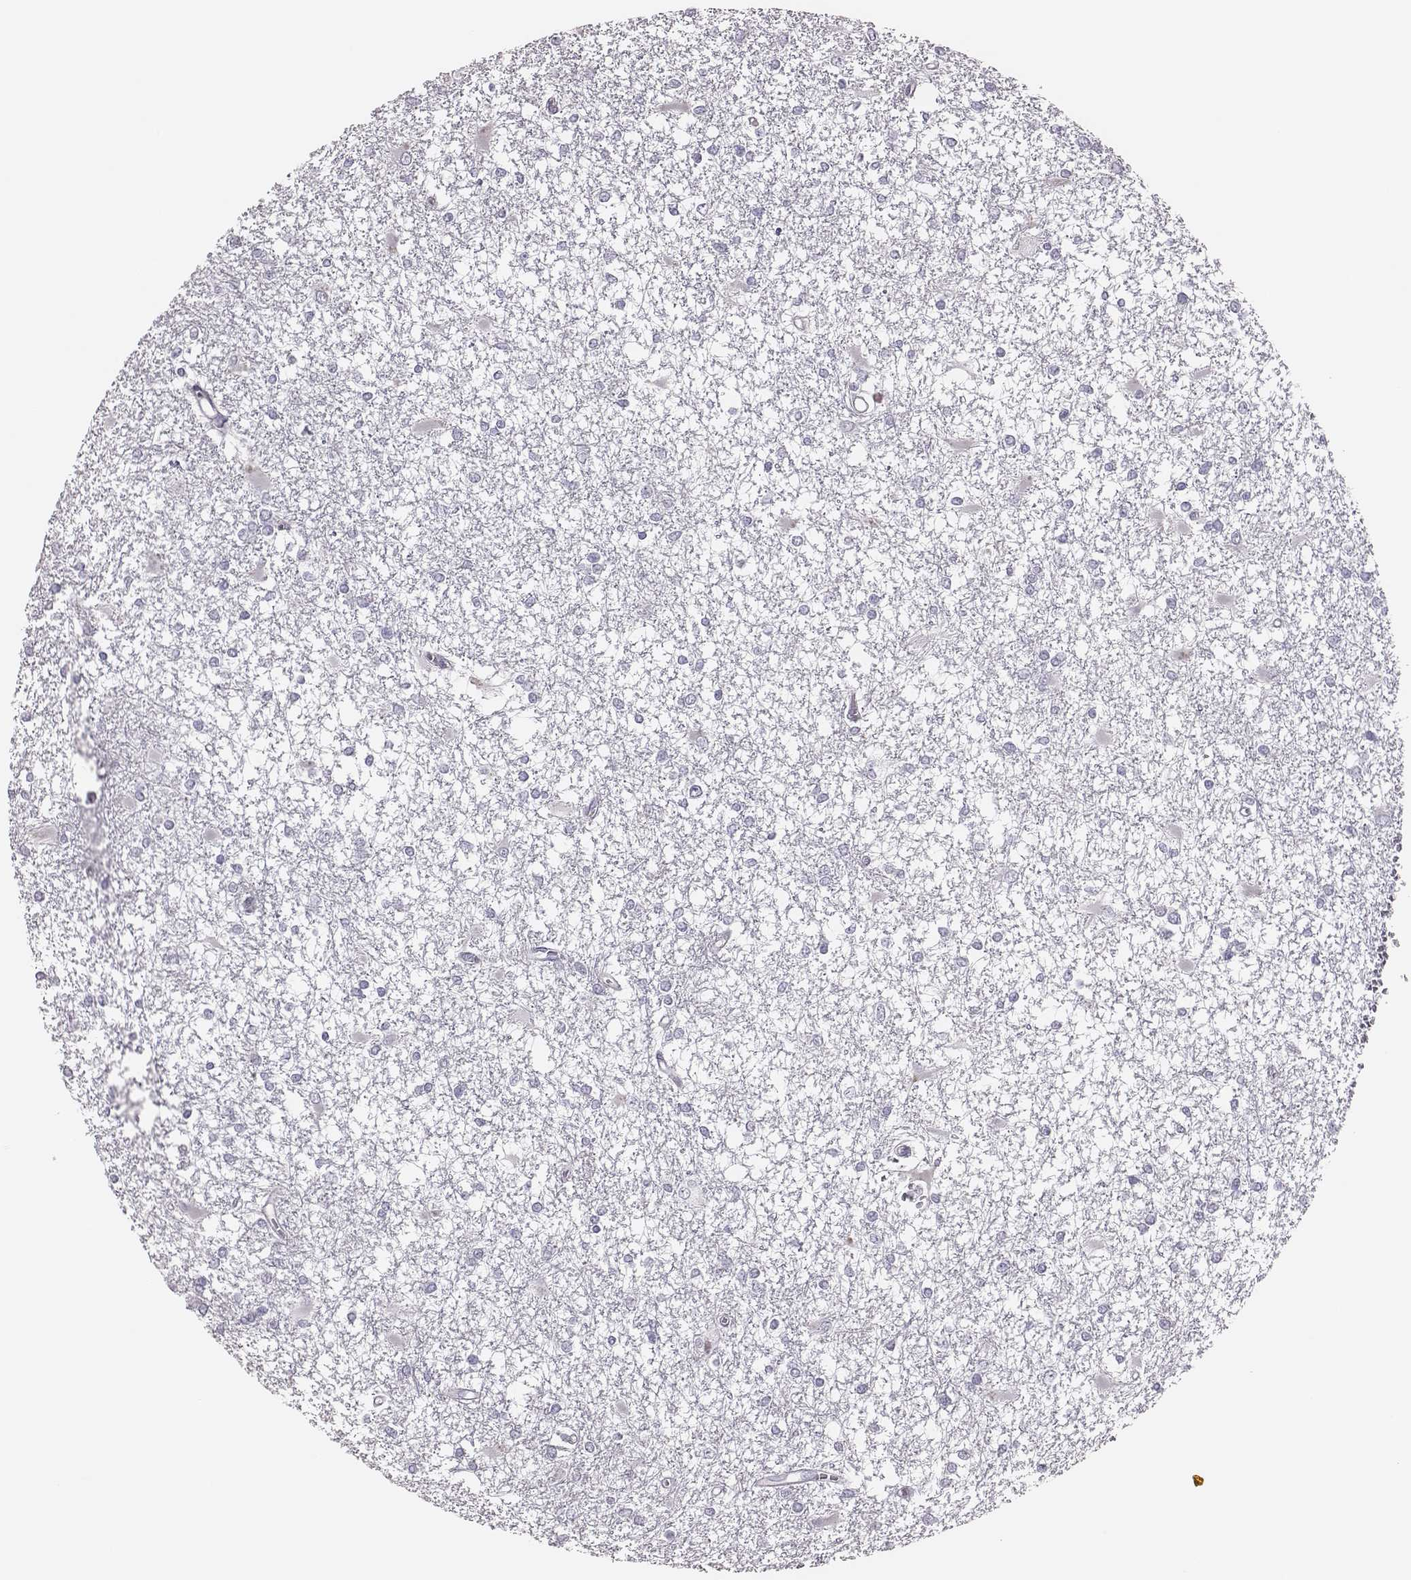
{"staining": {"intensity": "negative", "quantity": "none", "location": "none"}, "tissue": "glioma", "cell_type": "Tumor cells", "image_type": "cancer", "snomed": [{"axis": "morphology", "description": "Glioma, malignant, High grade"}, {"axis": "topography", "description": "Cerebral cortex"}], "caption": "The histopathology image reveals no staining of tumor cells in glioma.", "gene": "SCML2", "patient": {"sex": "male", "age": 79}}